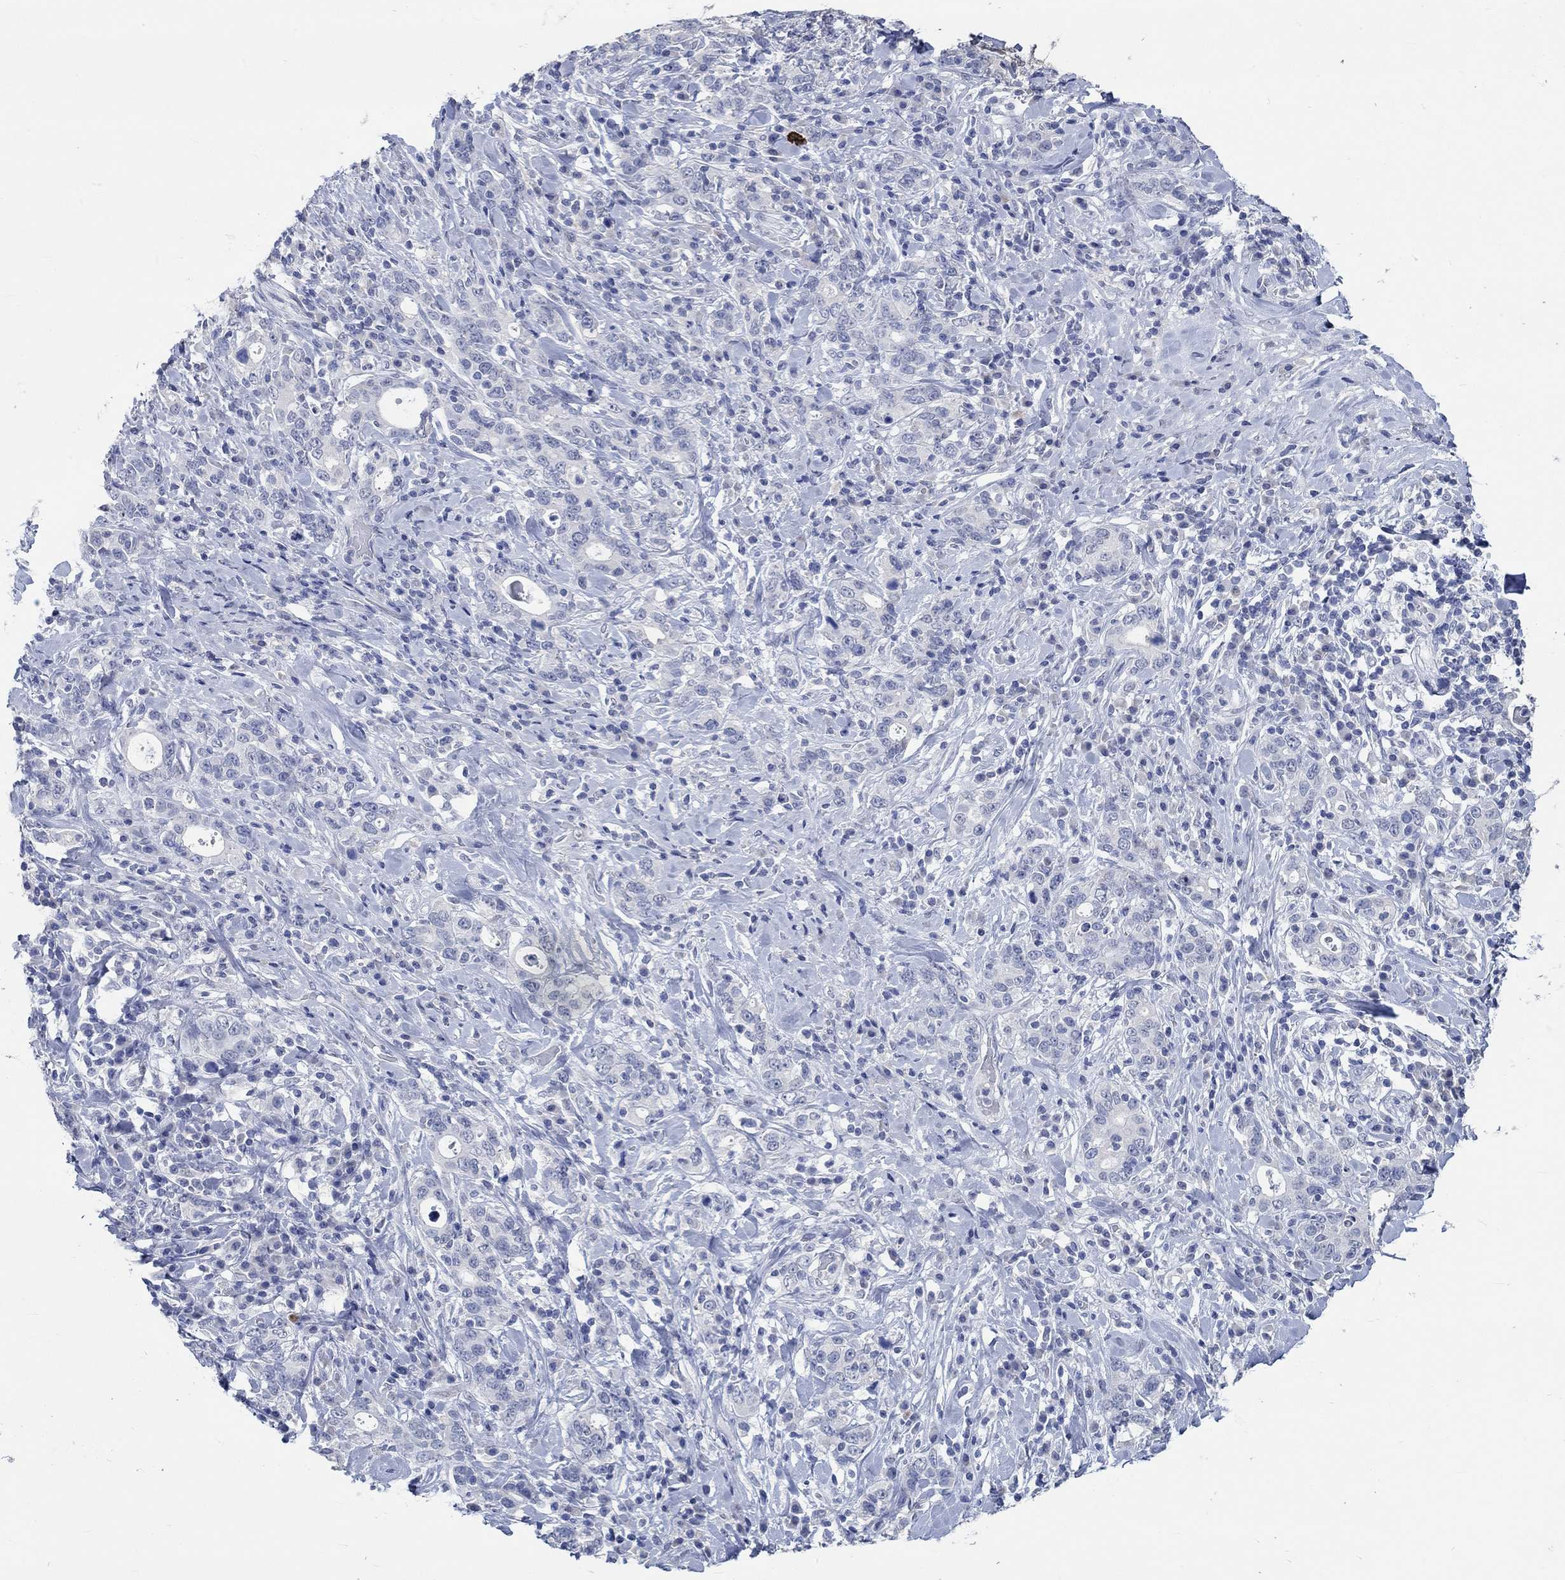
{"staining": {"intensity": "negative", "quantity": "none", "location": "none"}, "tissue": "stomach cancer", "cell_type": "Tumor cells", "image_type": "cancer", "snomed": [{"axis": "morphology", "description": "Adenocarcinoma, NOS"}, {"axis": "topography", "description": "Stomach"}], "caption": "Photomicrograph shows no protein expression in tumor cells of stomach cancer (adenocarcinoma) tissue.", "gene": "C4orf47", "patient": {"sex": "male", "age": 79}}